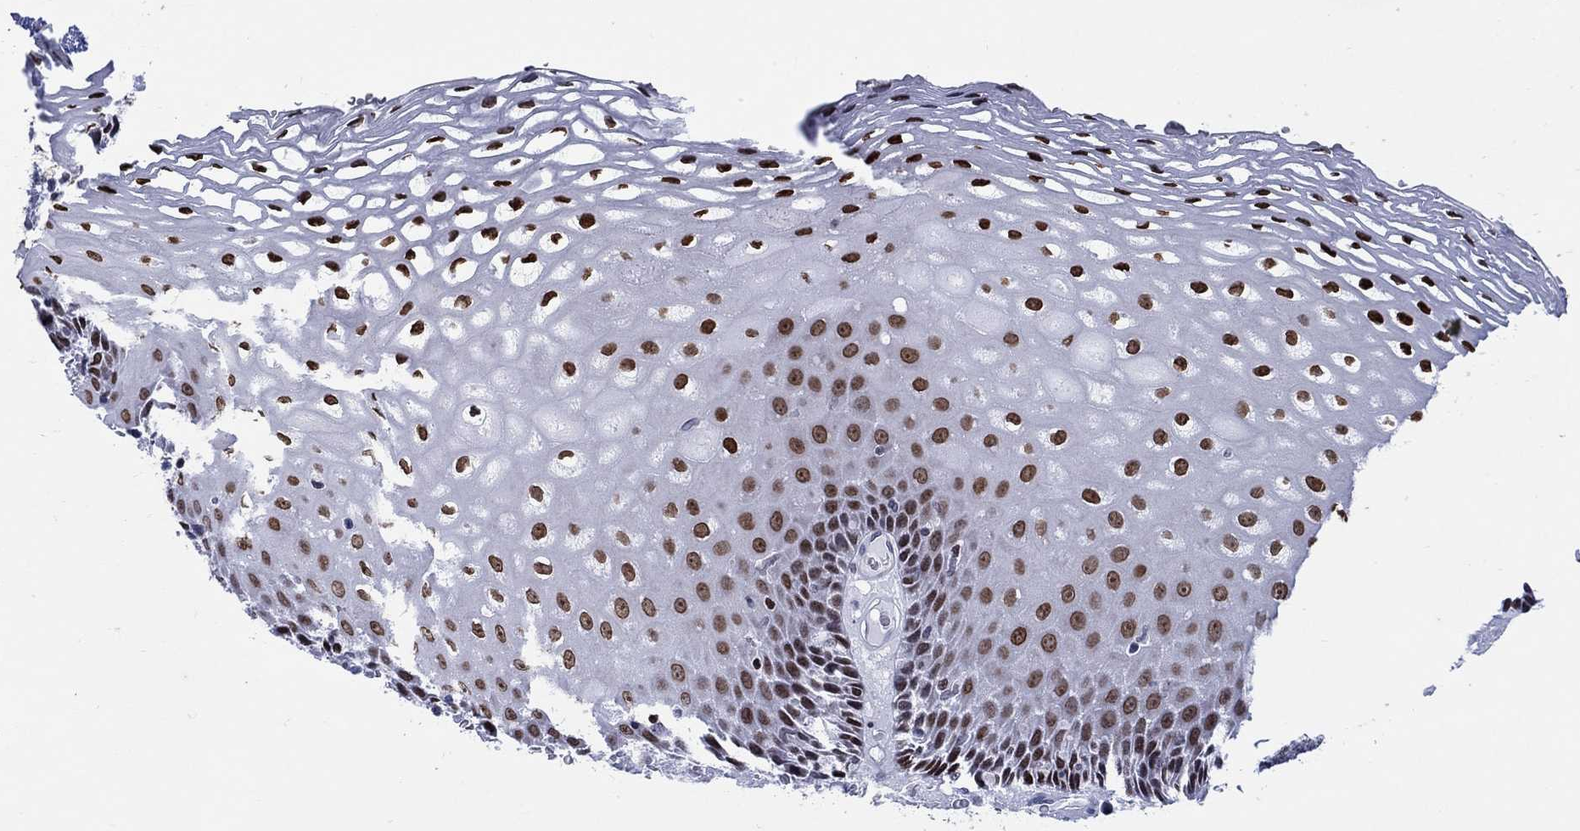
{"staining": {"intensity": "strong", "quantity": "25%-75%", "location": "nuclear"}, "tissue": "esophagus", "cell_type": "Squamous epithelial cells", "image_type": "normal", "snomed": [{"axis": "morphology", "description": "Normal tissue, NOS"}, {"axis": "topography", "description": "Esophagus"}], "caption": "Esophagus was stained to show a protein in brown. There is high levels of strong nuclear positivity in about 25%-75% of squamous epithelial cells.", "gene": "HMGA1", "patient": {"sex": "male", "age": 76}}